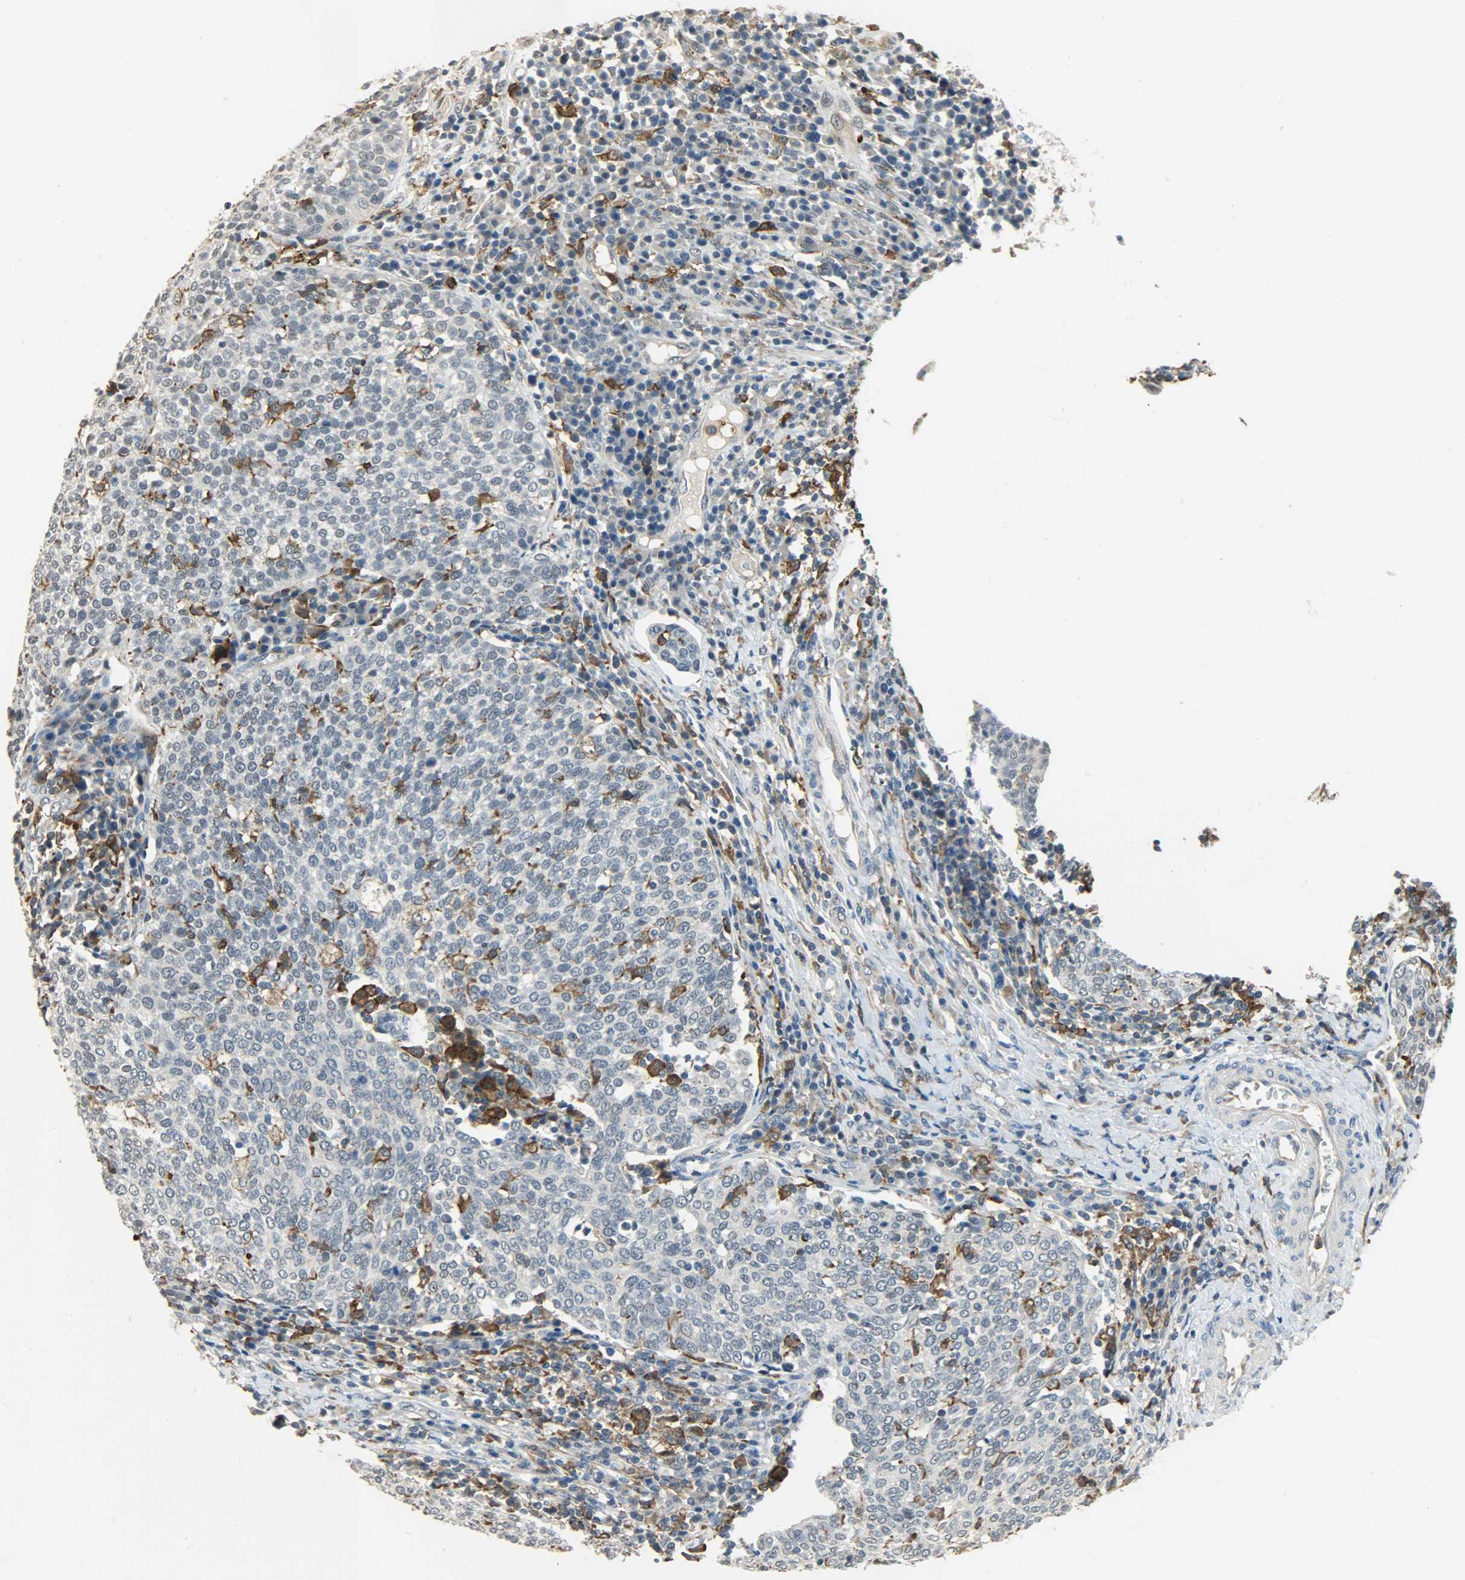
{"staining": {"intensity": "negative", "quantity": "none", "location": "none"}, "tissue": "cervical cancer", "cell_type": "Tumor cells", "image_type": "cancer", "snomed": [{"axis": "morphology", "description": "Squamous cell carcinoma, NOS"}, {"axis": "topography", "description": "Cervix"}], "caption": "This is a histopathology image of immunohistochemistry (IHC) staining of cervical squamous cell carcinoma, which shows no positivity in tumor cells. (Immunohistochemistry (ihc), brightfield microscopy, high magnification).", "gene": "SKAP2", "patient": {"sex": "female", "age": 40}}